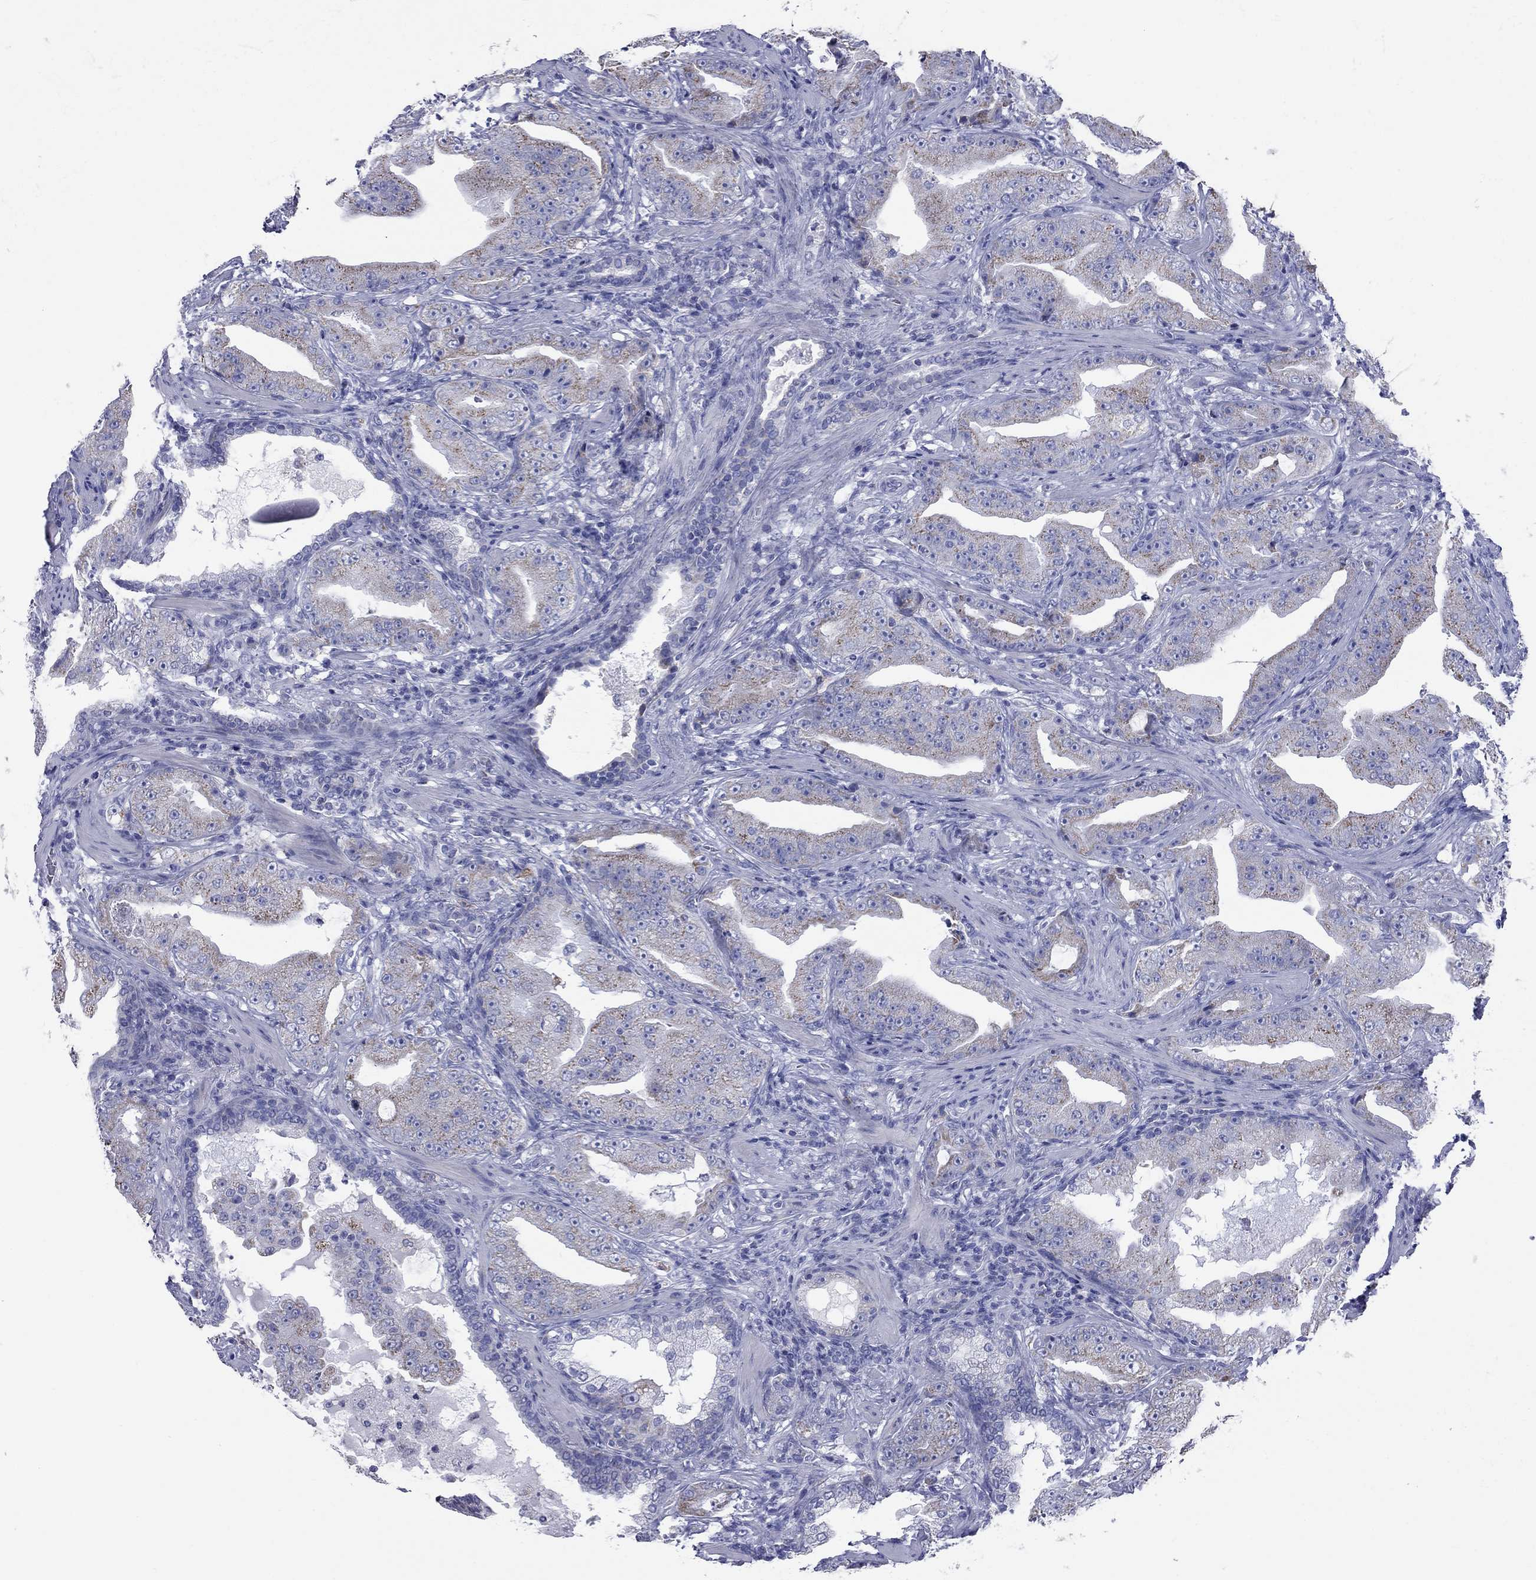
{"staining": {"intensity": "moderate", "quantity": ">75%", "location": "cytoplasmic/membranous"}, "tissue": "prostate cancer", "cell_type": "Tumor cells", "image_type": "cancer", "snomed": [{"axis": "morphology", "description": "Adenocarcinoma, Low grade"}, {"axis": "topography", "description": "Prostate"}], "caption": "This is an image of immunohistochemistry staining of prostate cancer, which shows moderate positivity in the cytoplasmic/membranous of tumor cells.", "gene": "VSIG10", "patient": {"sex": "male", "age": 62}}